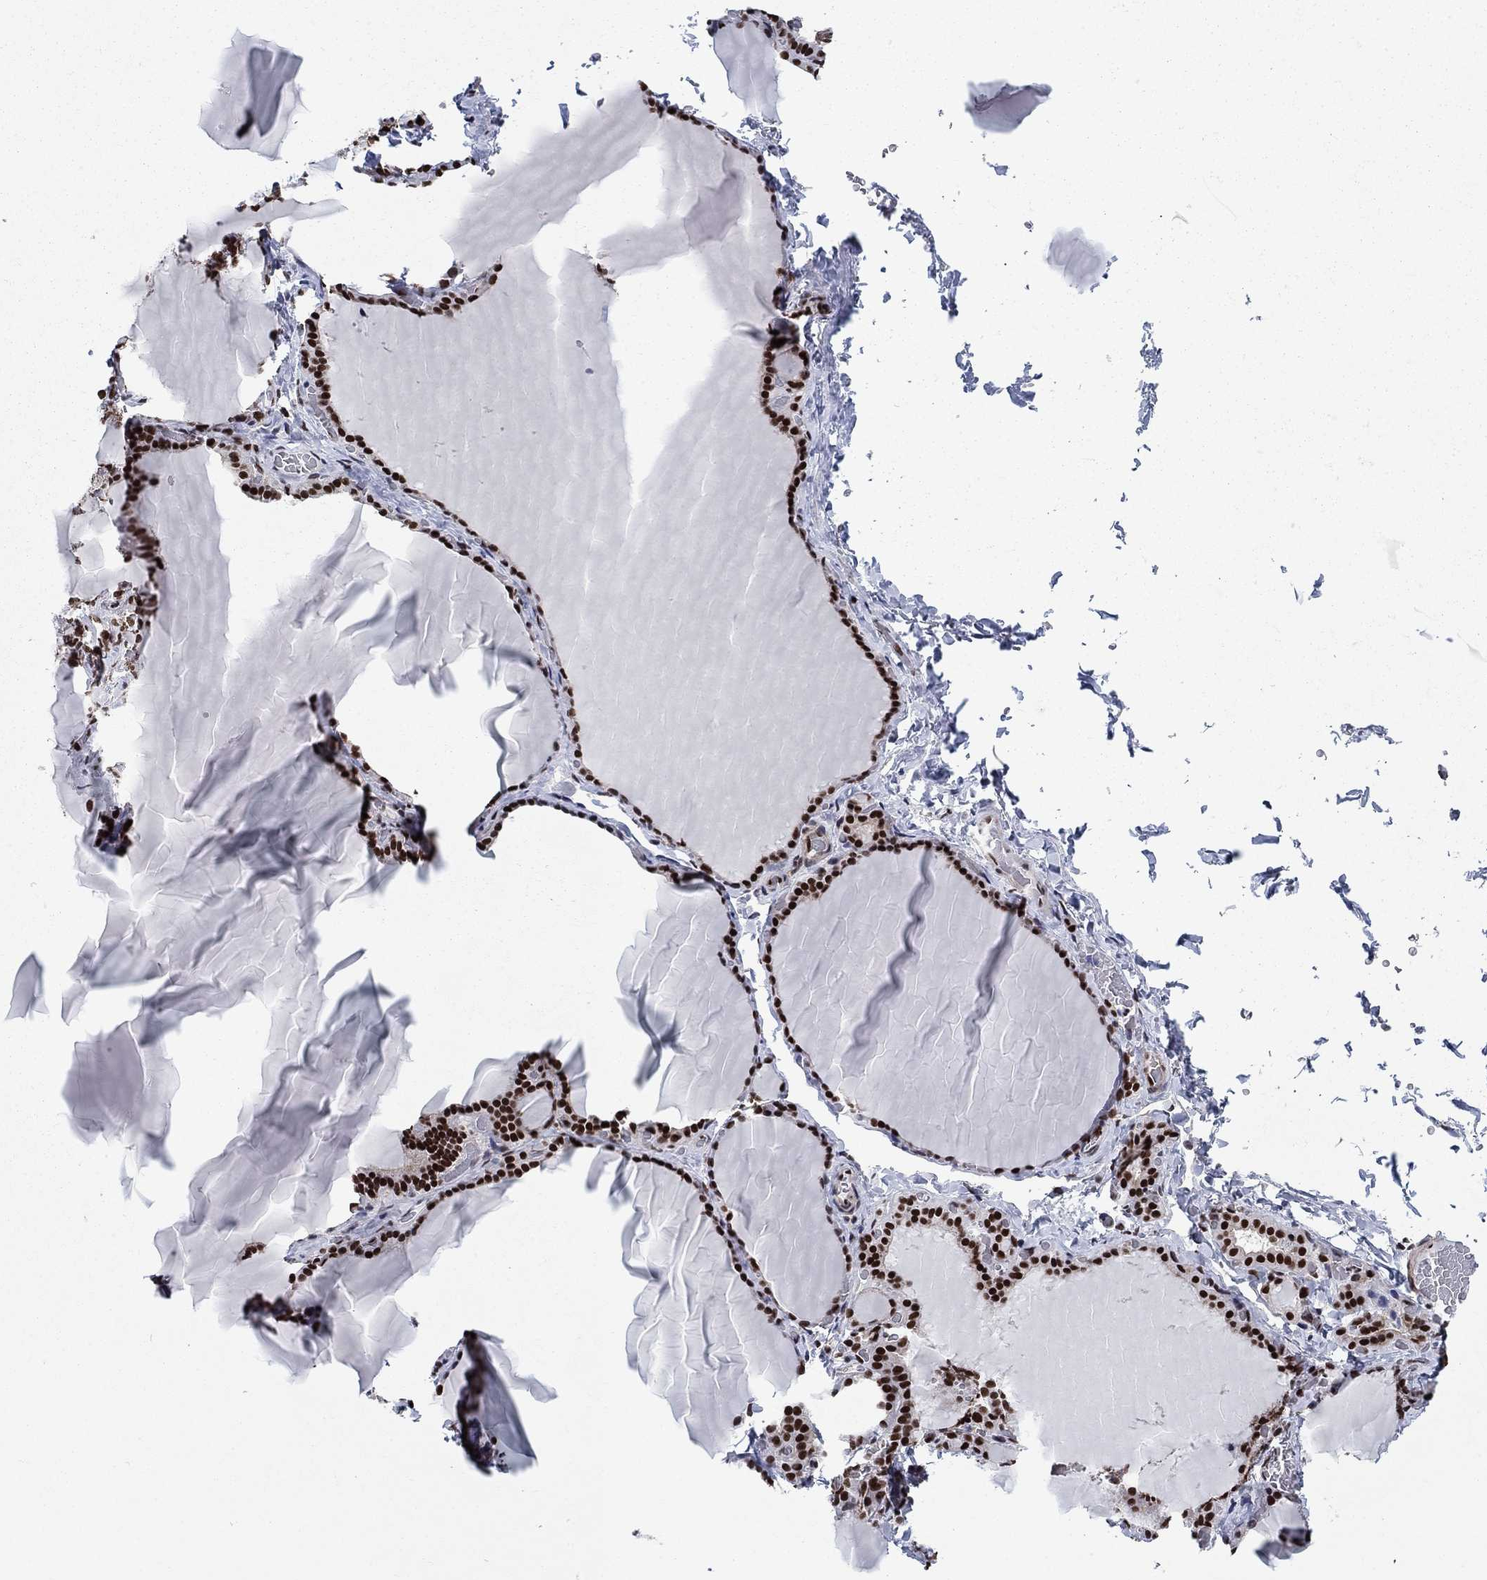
{"staining": {"intensity": "strong", "quantity": ">75%", "location": "nuclear"}, "tissue": "thyroid gland", "cell_type": "Glandular cells", "image_type": "normal", "snomed": [{"axis": "morphology", "description": "Normal tissue, NOS"}, {"axis": "morphology", "description": "Hyperplasia, NOS"}, {"axis": "topography", "description": "Thyroid gland"}], "caption": "A high amount of strong nuclear positivity is present in about >75% of glandular cells in benign thyroid gland.", "gene": "RPRD1B", "patient": {"sex": "female", "age": 27}}